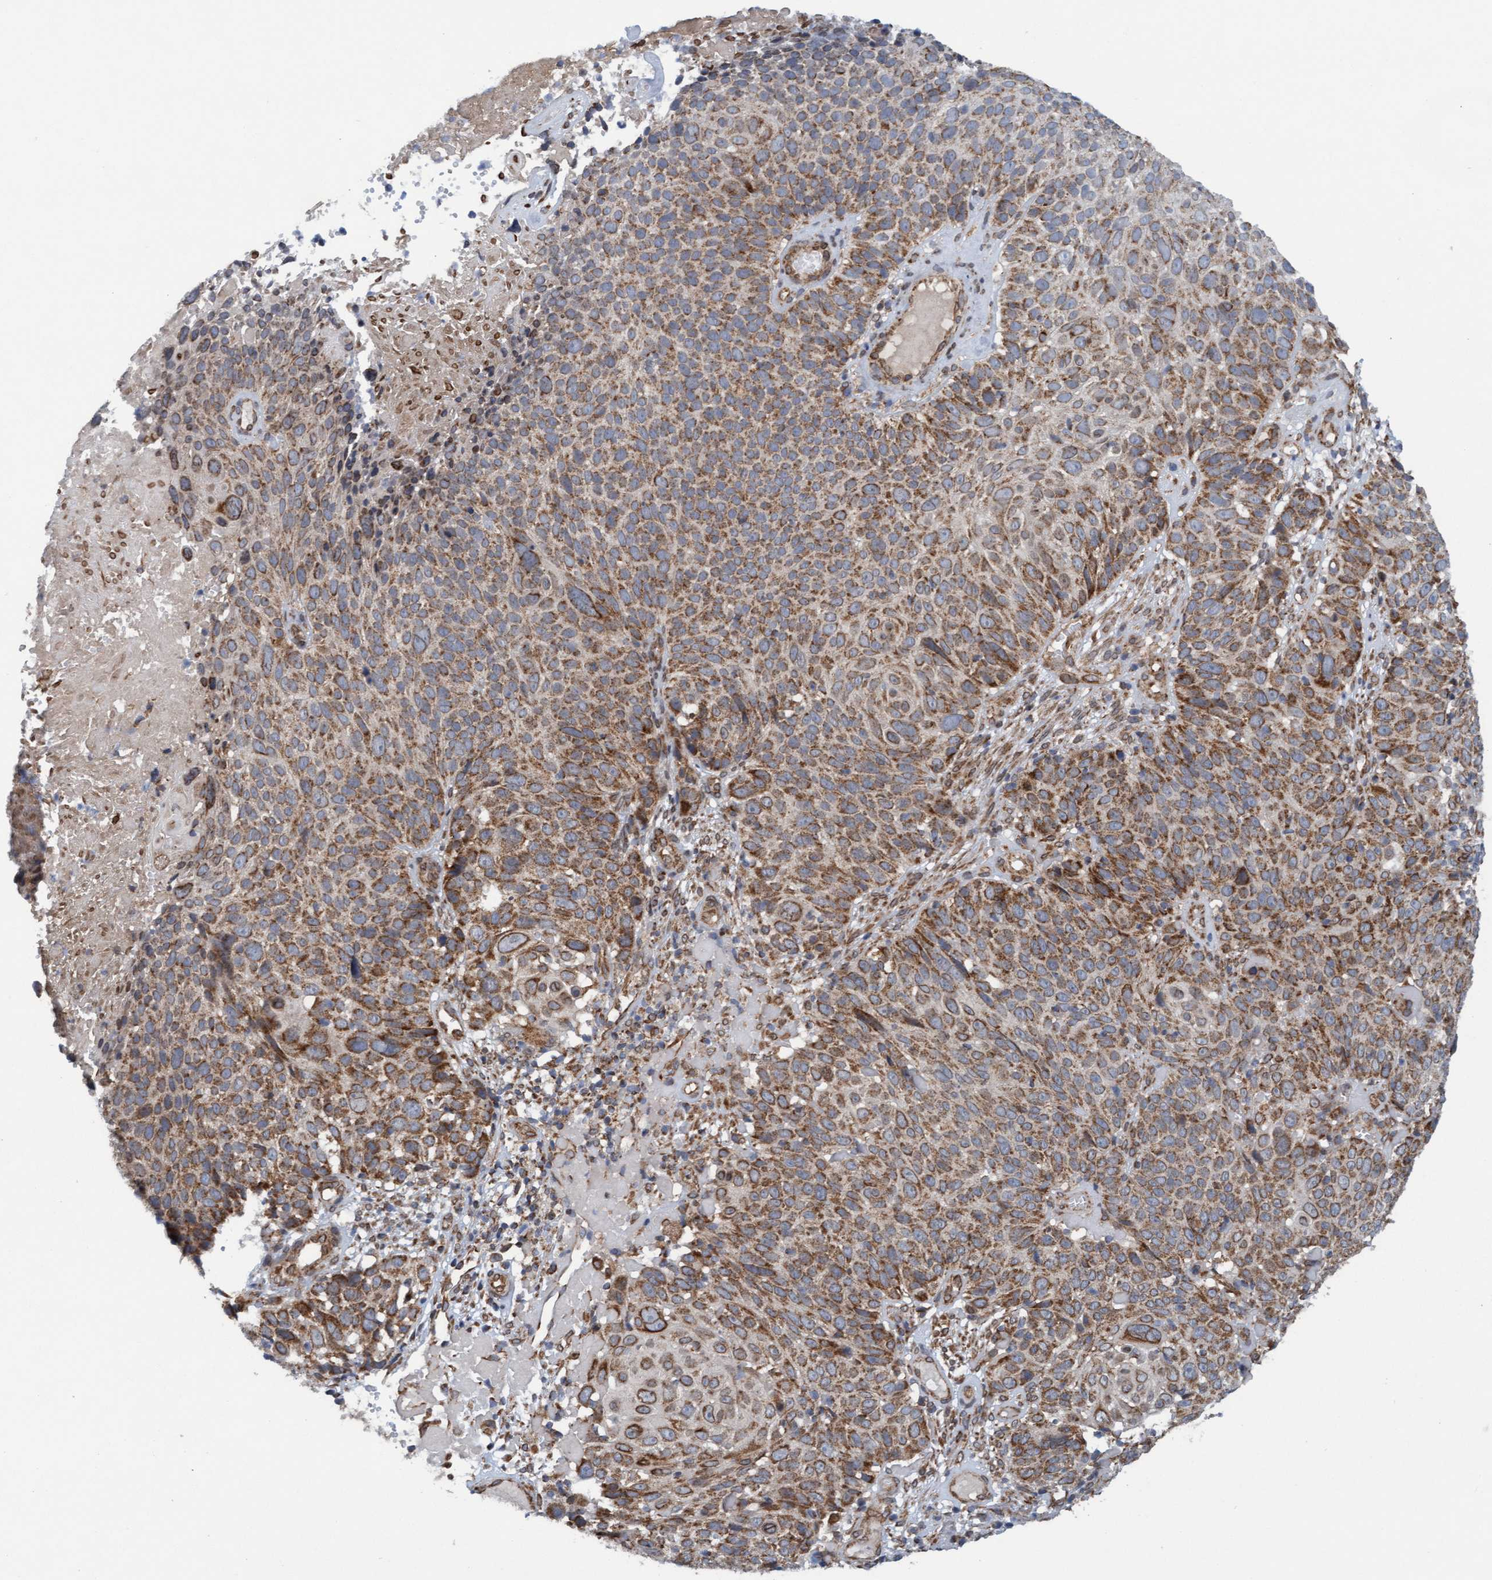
{"staining": {"intensity": "moderate", "quantity": ">75%", "location": "cytoplasmic/membranous"}, "tissue": "cervical cancer", "cell_type": "Tumor cells", "image_type": "cancer", "snomed": [{"axis": "morphology", "description": "Squamous cell carcinoma, NOS"}, {"axis": "topography", "description": "Cervix"}], "caption": "There is medium levels of moderate cytoplasmic/membranous expression in tumor cells of cervical cancer (squamous cell carcinoma), as demonstrated by immunohistochemical staining (brown color).", "gene": "MRPS23", "patient": {"sex": "female", "age": 74}}